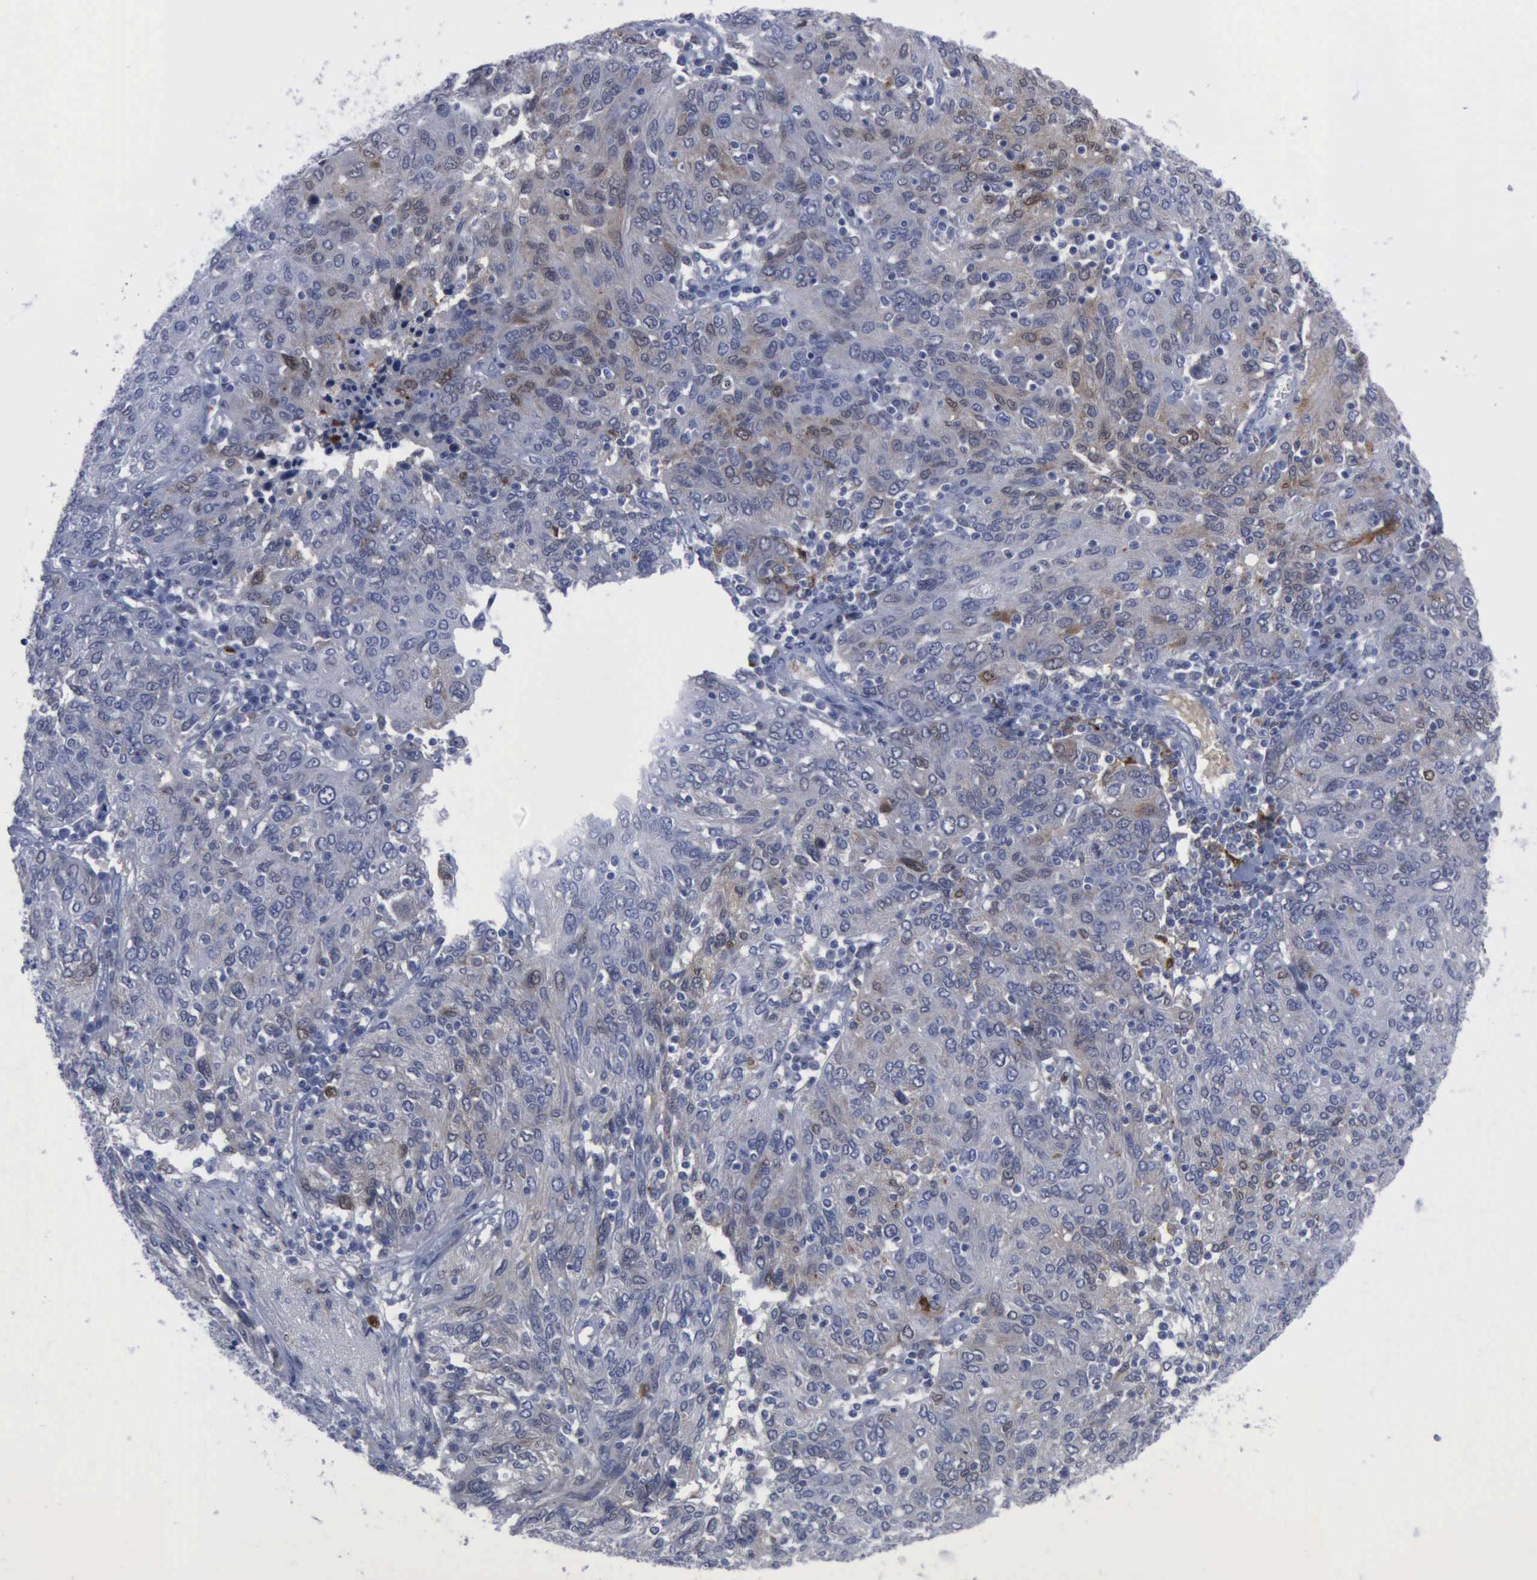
{"staining": {"intensity": "weak", "quantity": "25%-75%", "location": "cytoplasmic/membranous"}, "tissue": "ovarian cancer", "cell_type": "Tumor cells", "image_type": "cancer", "snomed": [{"axis": "morphology", "description": "Carcinoma, endometroid"}, {"axis": "topography", "description": "Ovary"}], "caption": "Endometroid carcinoma (ovarian) was stained to show a protein in brown. There is low levels of weak cytoplasmic/membranous staining in about 25%-75% of tumor cells. Using DAB (brown) and hematoxylin (blue) stains, captured at high magnification using brightfield microscopy.", "gene": "CSTA", "patient": {"sex": "female", "age": 50}}